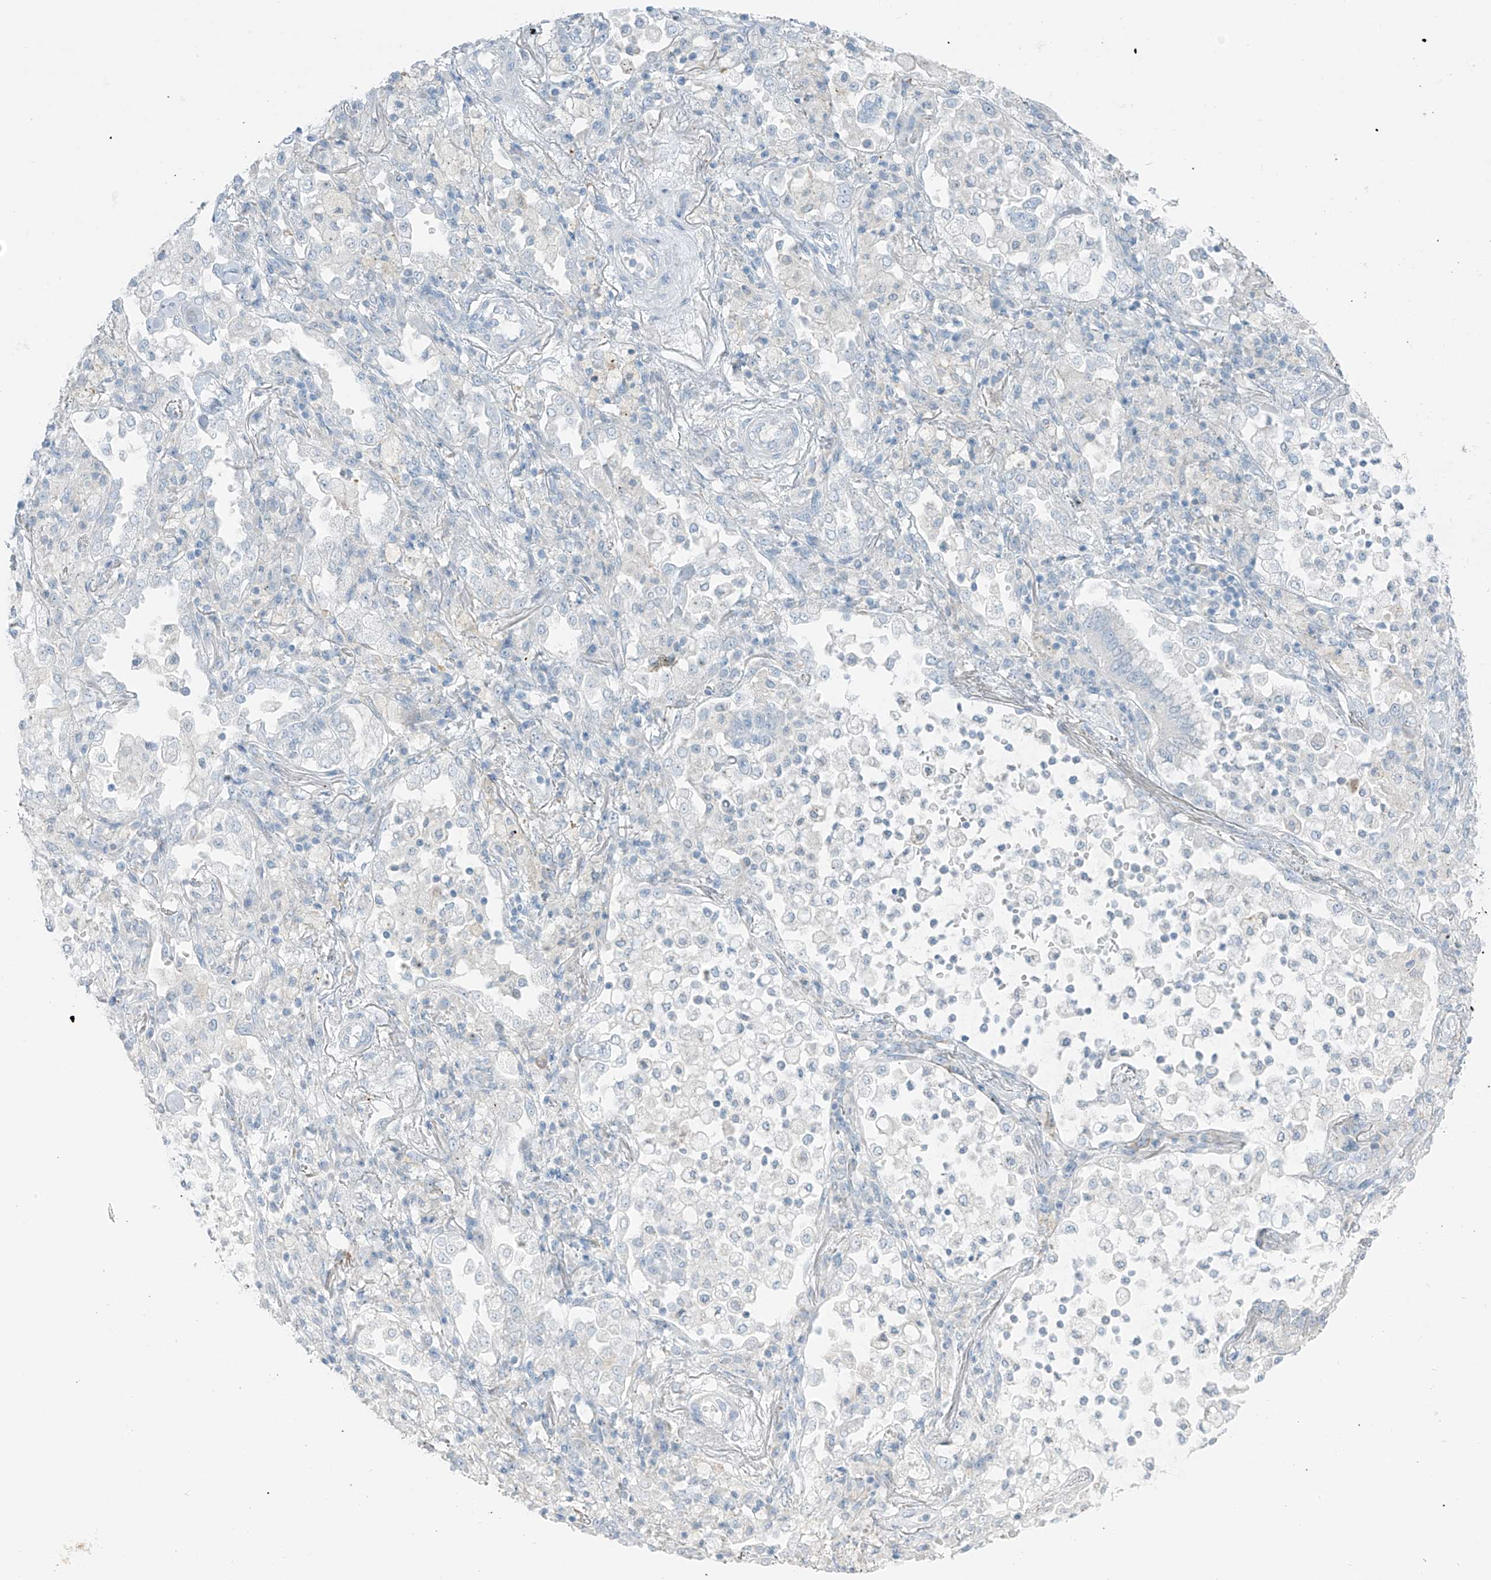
{"staining": {"intensity": "negative", "quantity": "none", "location": "none"}, "tissue": "lung cancer", "cell_type": "Tumor cells", "image_type": "cancer", "snomed": [{"axis": "morphology", "description": "Adenocarcinoma, NOS"}, {"axis": "topography", "description": "Lung"}], "caption": "This is an immunohistochemistry (IHC) photomicrograph of lung cancer (adenocarcinoma). There is no positivity in tumor cells.", "gene": "SLC25A43", "patient": {"sex": "female", "age": 70}}